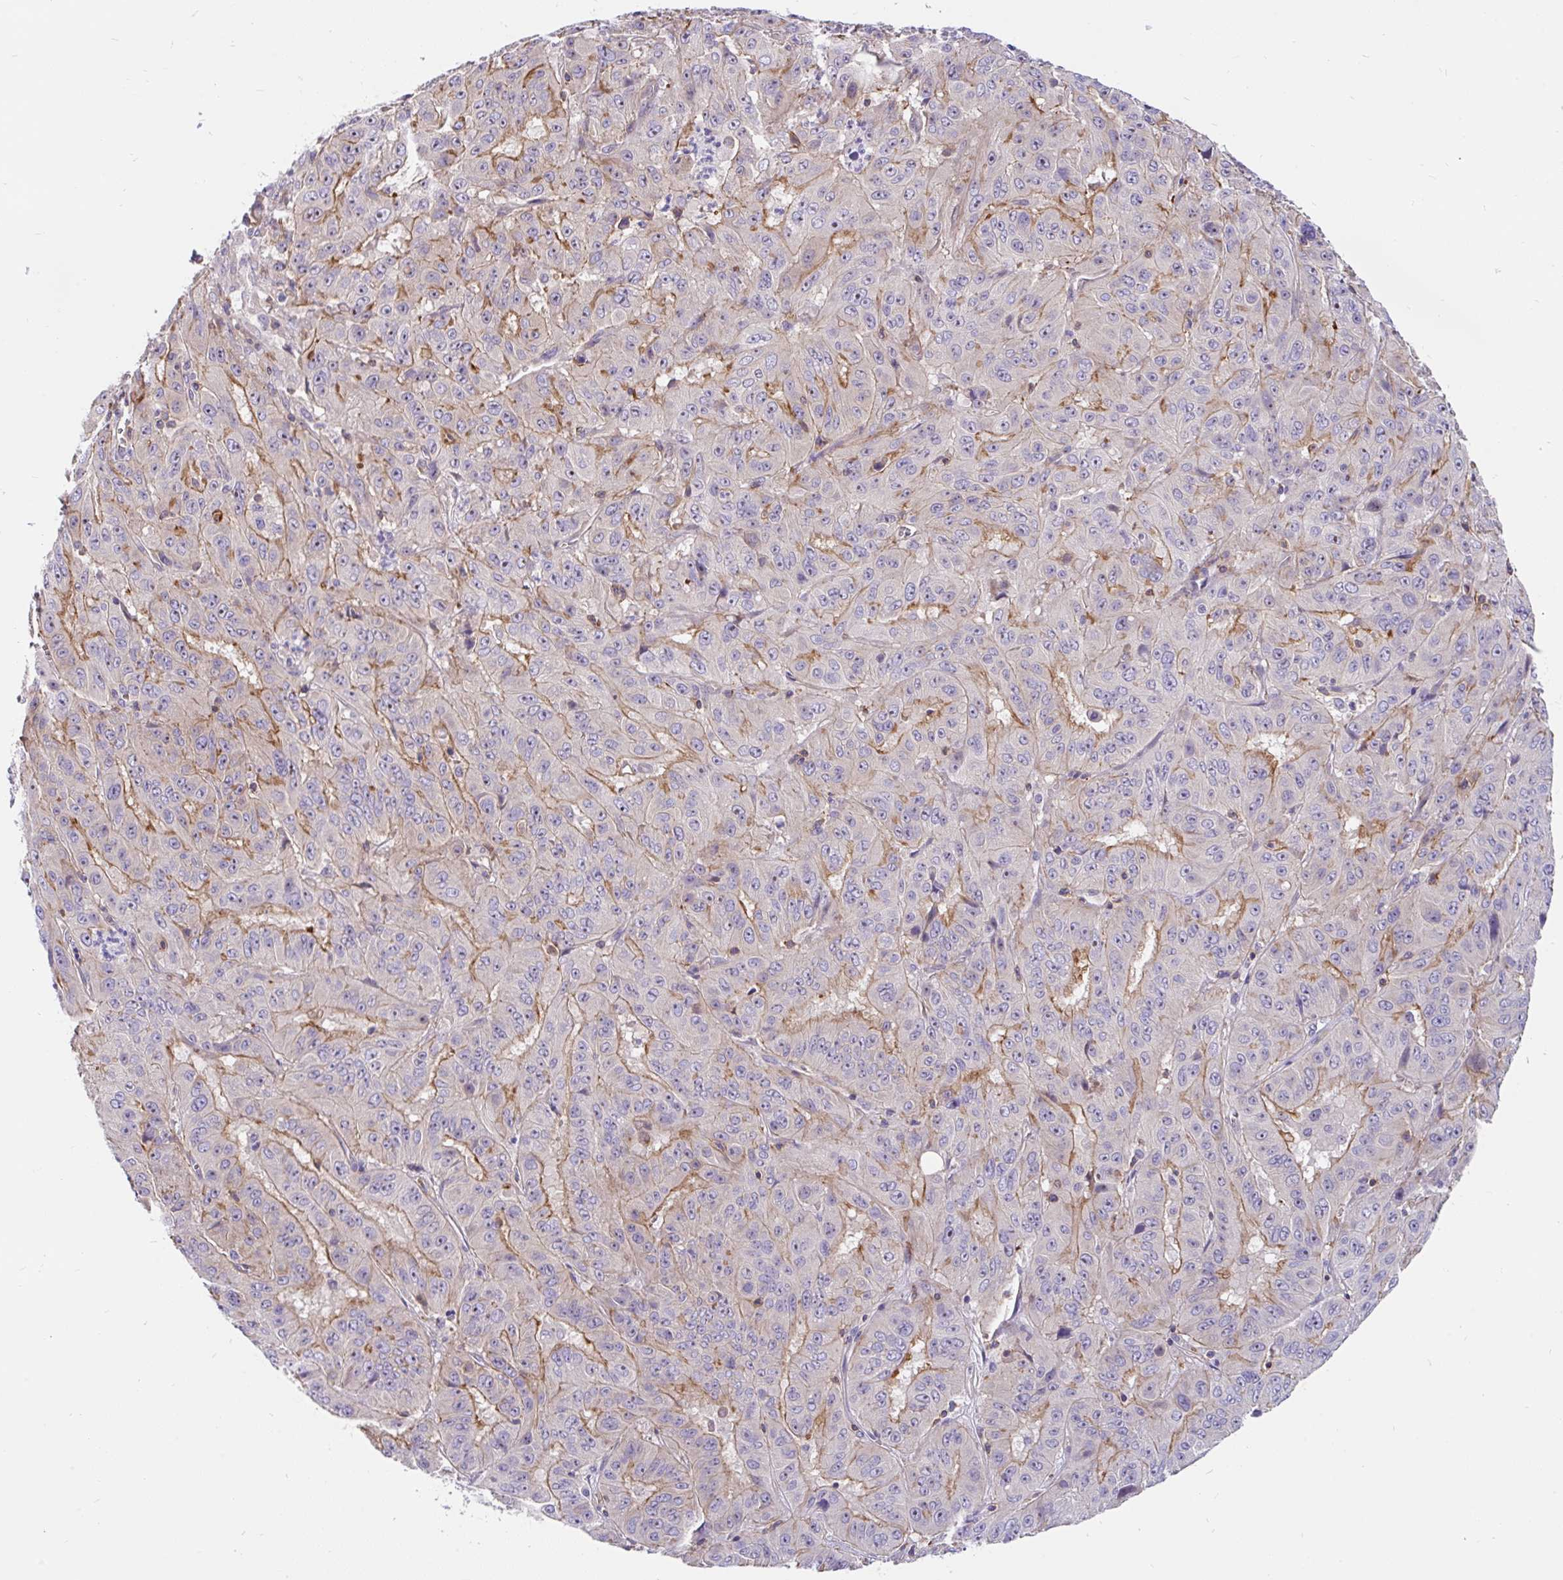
{"staining": {"intensity": "moderate", "quantity": "25%-75%", "location": "cytoplasmic/membranous"}, "tissue": "pancreatic cancer", "cell_type": "Tumor cells", "image_type": "cancer", "snomed": [{"axis": "morphology", "description": "Adenocarcinoma, NOS"}, {"axis": "topography", "description": "Pancreas"}], "caption": "Human pancreatic adenocarcinoma stained for a protein (brown) exhibits moderate cytoplasmic/membranous positive positivity in approximately 25%-75% of tumor cells.", "gene": "LRRC26", "patient": {"sex": "male", "age": 63}}